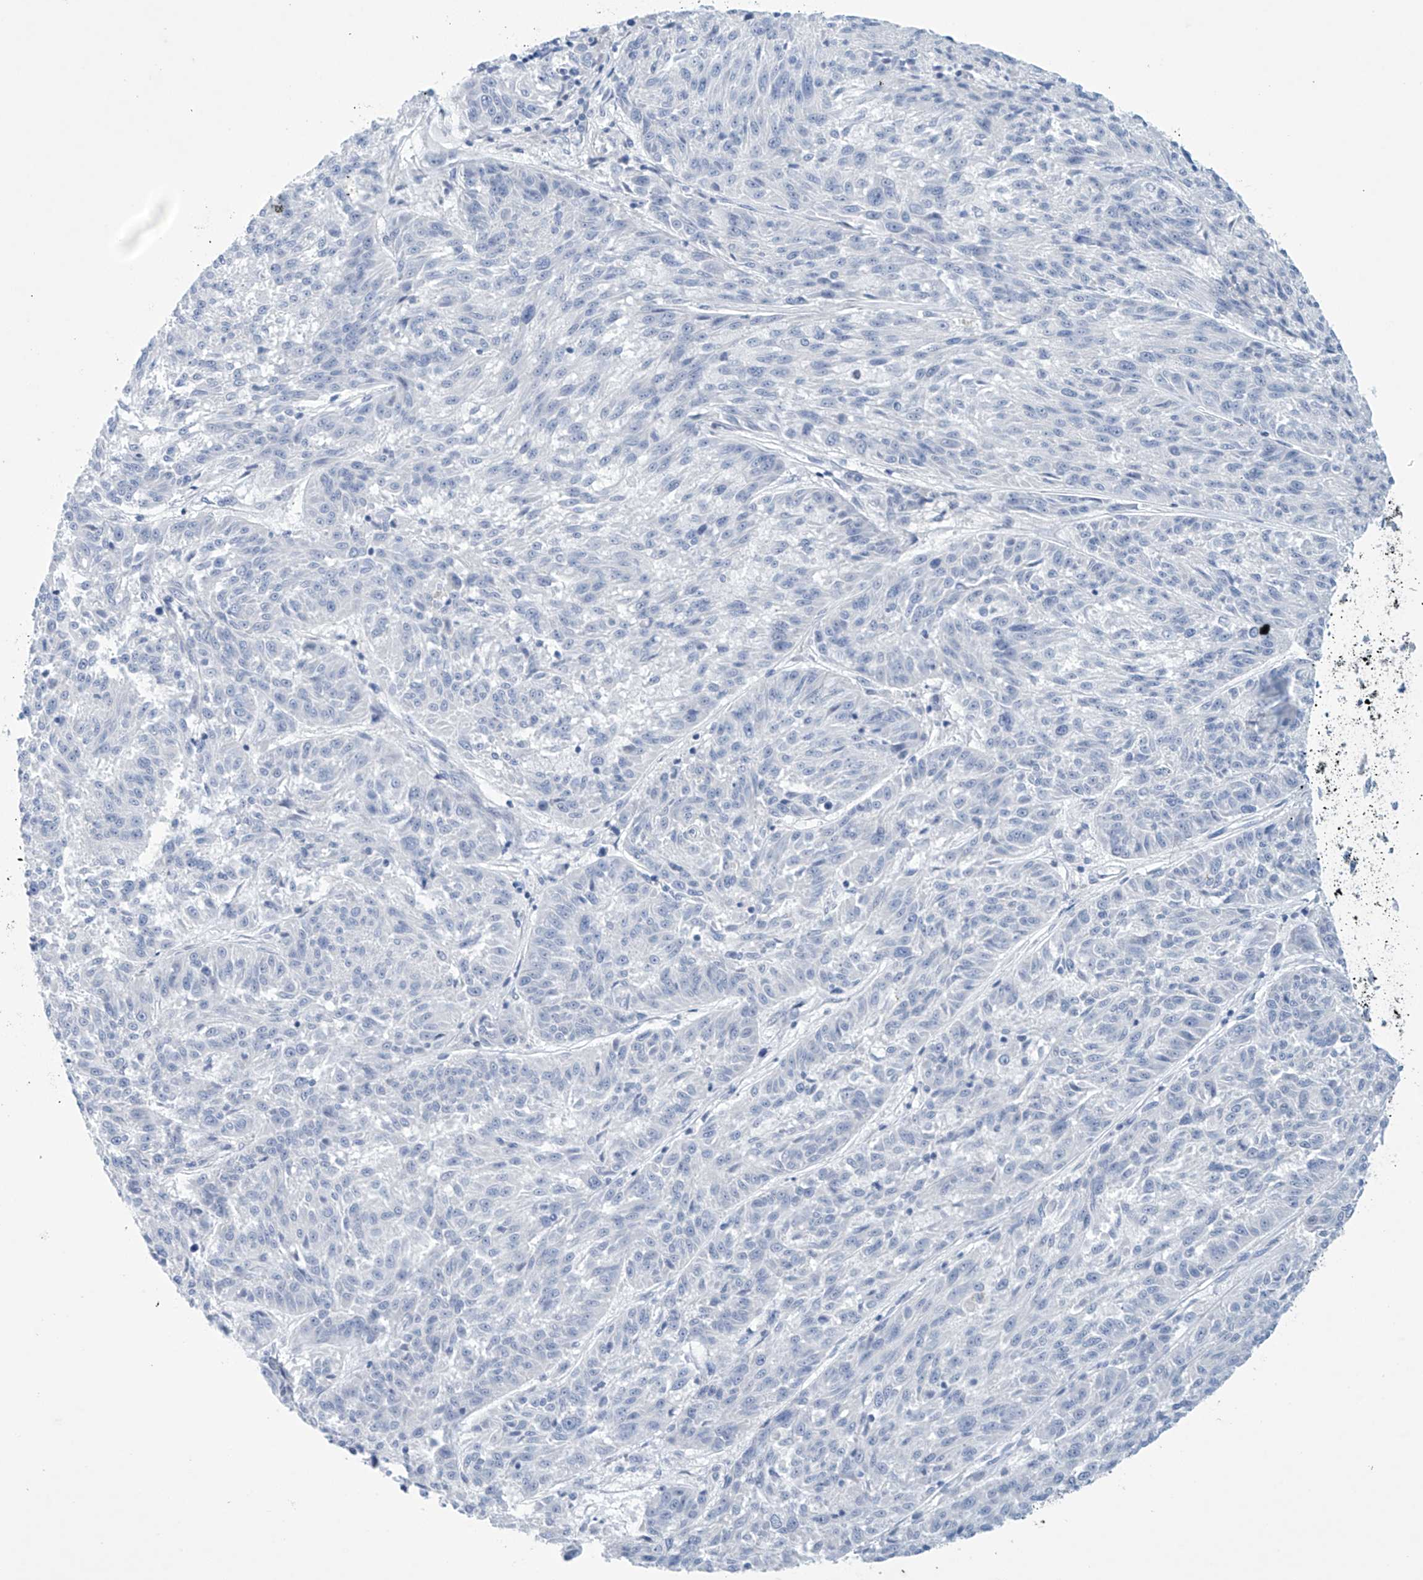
{"staining": {"intensity": "negative", "quantity": "none", "location": "none"}, "tissue": "melanoma", "cell_type": "Tumor cells", "image_type": "cancer", "snomed": [{"axis": "morphology", "description": "Malignant melanoma, NOS"}, {"axis": "topography", "description": "Skin"}], "caption": "Protein analysis of melanoma demonstrates no significant expression in tumor cells.", "gene": "SLC35A5", "patient": {"sex": "male", "age": 53}}